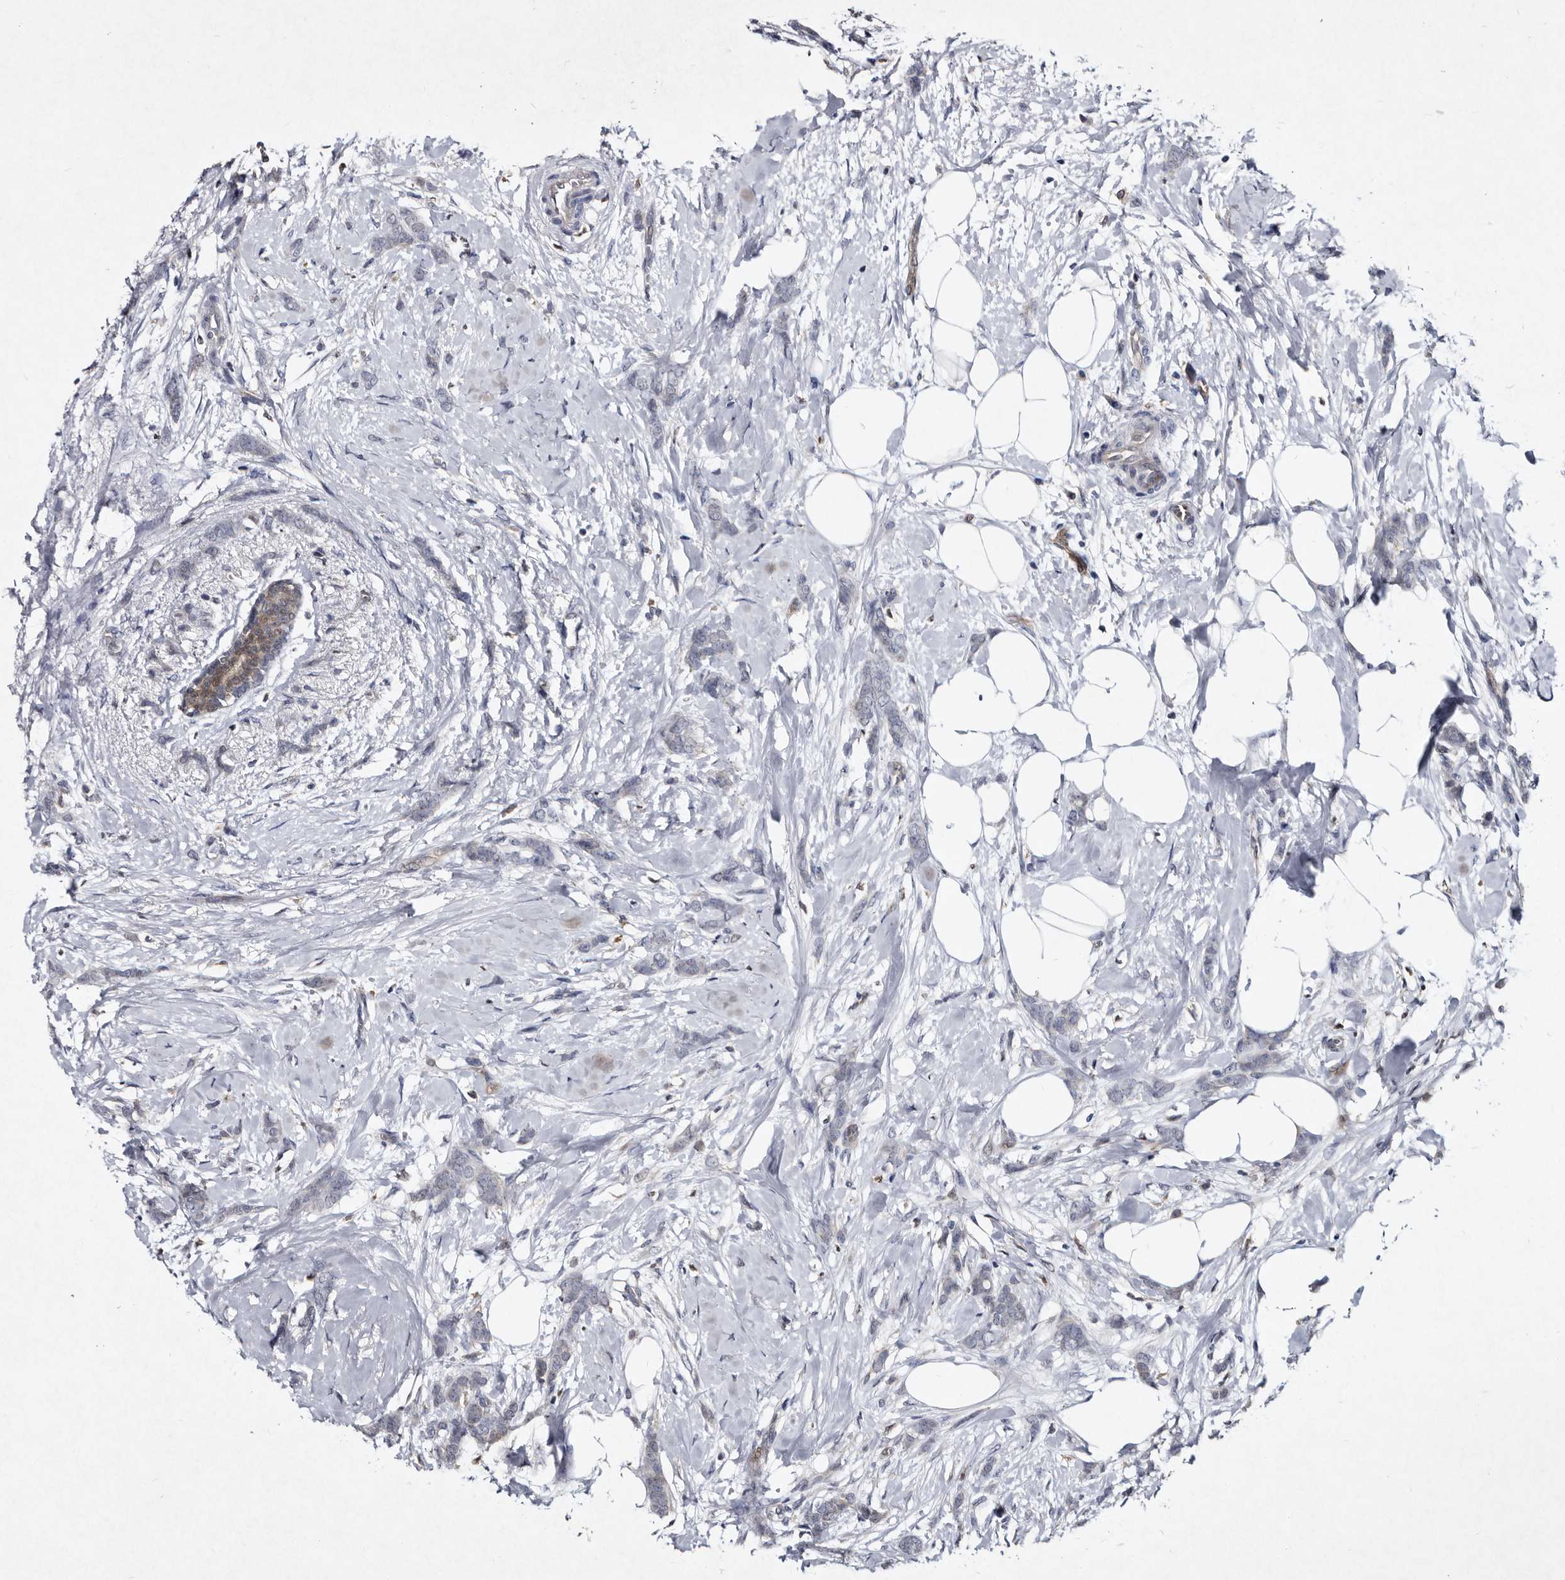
{"staining": {"intensity": "negative", "quantity": "none", "location": "none"}, "tissue": "breast cancer", "cell_type": "Tumor cells", "image_type": "cancer", "snomed": [{"axis": "morphology", "description": "Lobular carcinoma, in situ"}, {"axis": "morphology", "description": "Lobular carcinoma"}, {"axis": "topography", "description": "Breast"}], "caption": "Breast cancer (lobular carcinoma) was stained to show a protein in brown. There is no significant expression in tumor cells. (Immunohistochemistry, brightfield microscopy, high magnification).", "gene": "SERPINB8", "patient": {"sex": "female", "age": 41}}